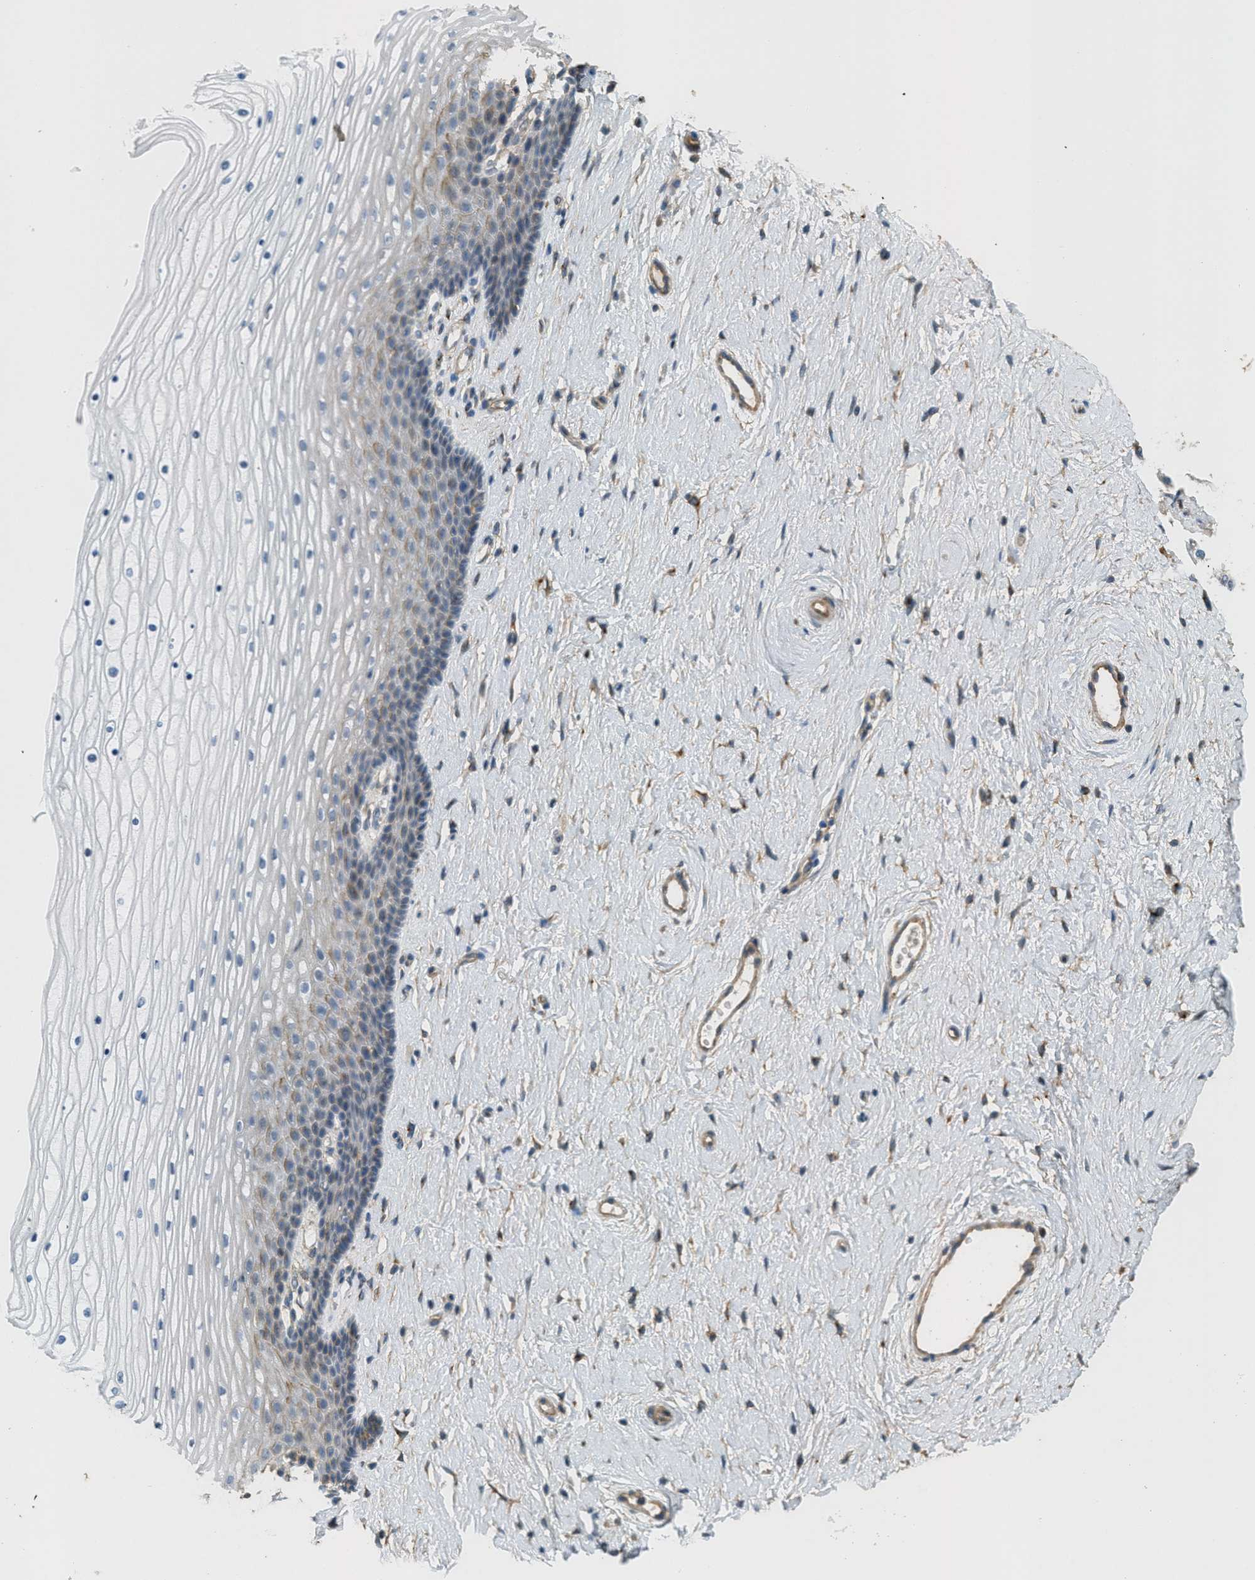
{"staining": {"intensity": "weak", "quantity": "<25%", "location": "cytoplasmic/membranous"}, "tissue": "cervix", "cell_type": "Squamous epithelial cells", "image_type": "normal", "snomed": [{"axis": "morphology", "description": "Normal tissue, NOS"}, {"axis": "topography", "description": "Cervix"}], "caption": "A photomicrograph of human cervix is negative for staining in squamous epithelial cells. (Stains: DAB immunohistochemistry (IHC) with hematoxylin counter stain, Microscopy: brightfield microscopy at high magnification).", "gene": "ADCY5", "patient": {"sex": "female", "age": 39}}